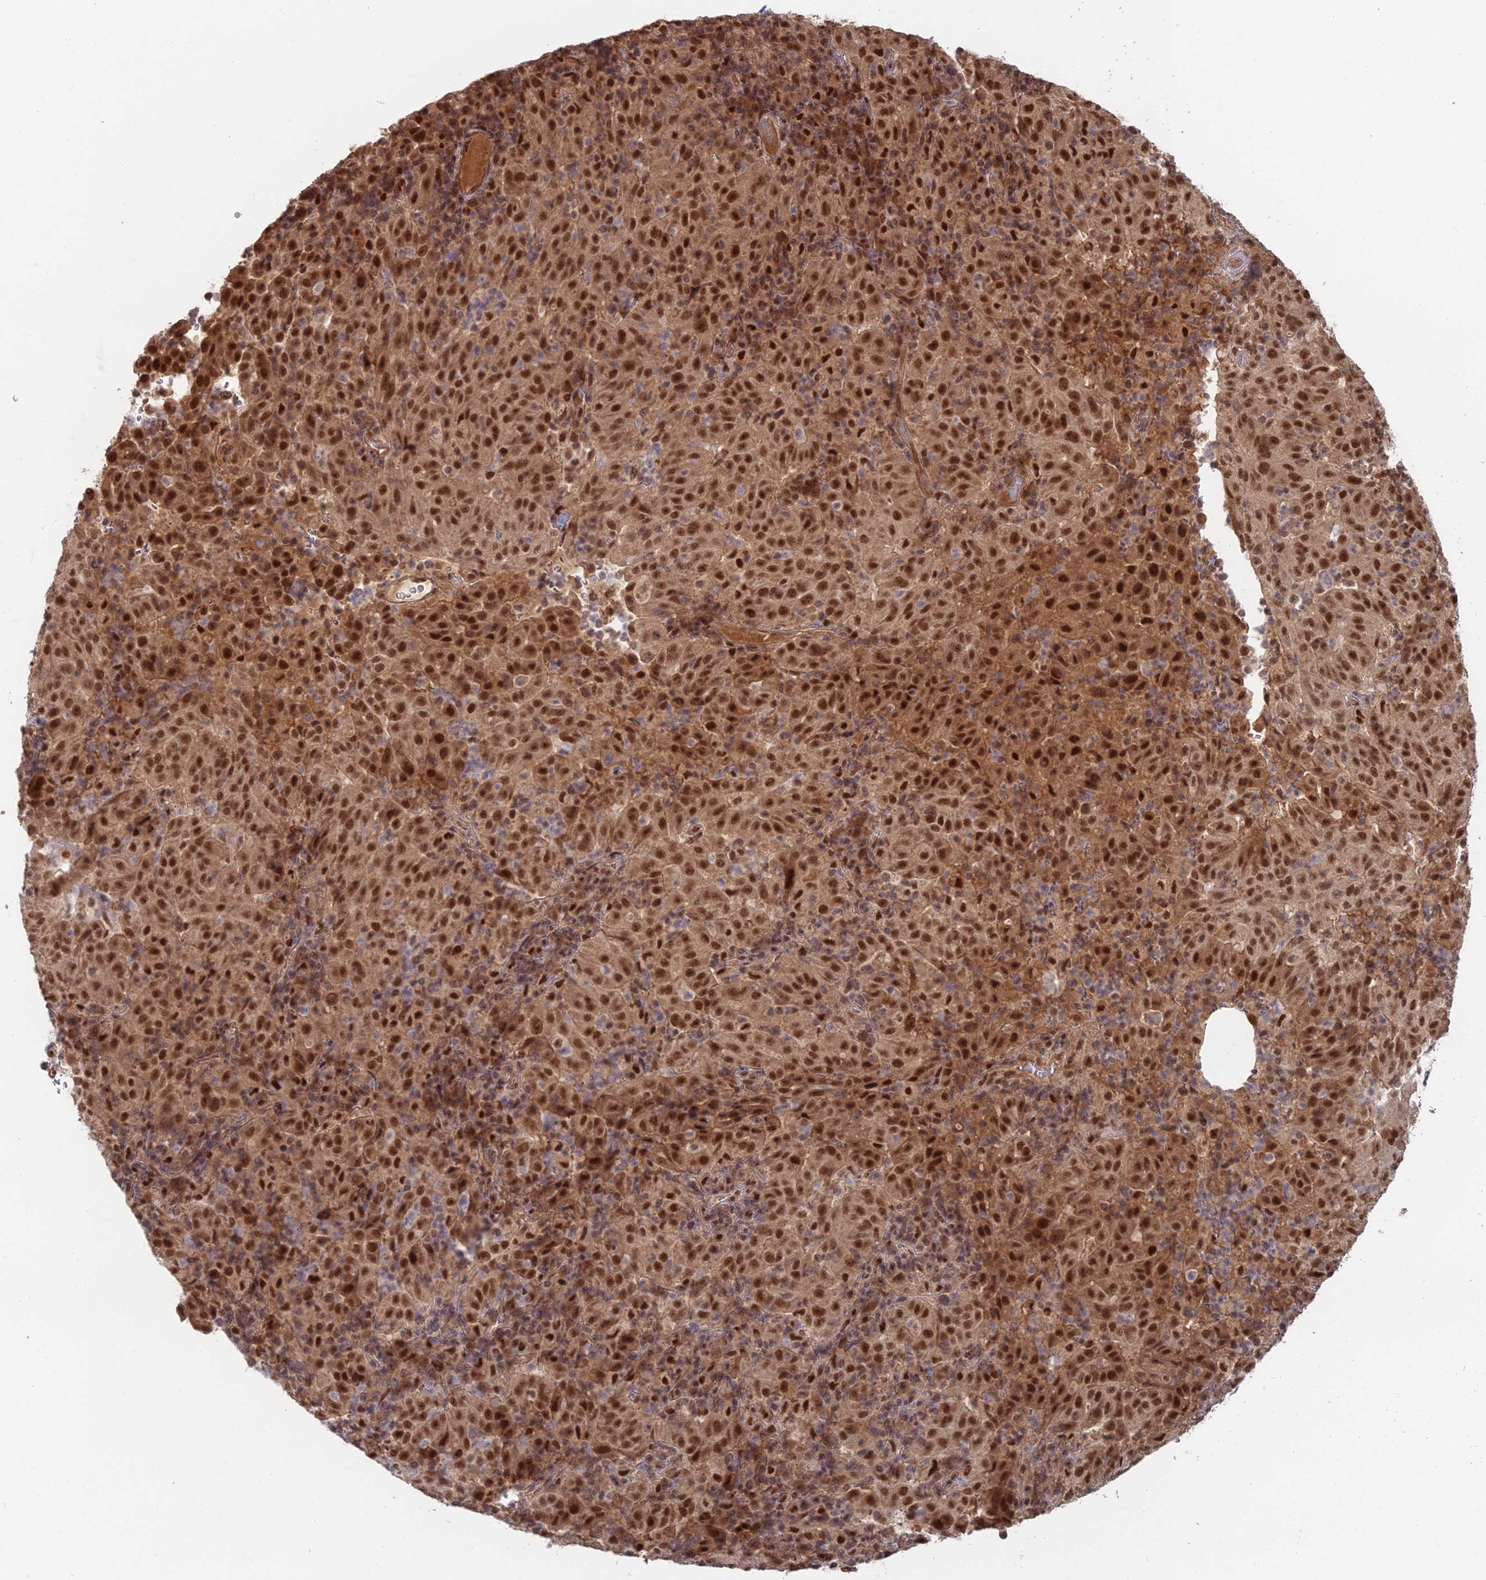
{"staining": {"intensity": "strong", "quantity": ">75%", "location": "cytoplasmic/membranous,nuclear"}, "tissue": "pancreatic cancer", "cell_type": "Tumor cells", "image_type": "cancer", "snomed": [{"axis": "morphology", "description": "Adenocarcinoma, NOS"}, {"axis": "topography", "description": "Pancreas"}], "caption": "DAB immunohistochemical staining of human pancreatic adenocarcinoma reveals strong cytoplasmic/membranous and nuclear protein staining in about >75% of tumor cells. Using DAB (3,3'-diaminobenzidine) (brown) and hematoxylin (blue) stains, captured at high magnification using brightfield microscopy.", "gene": "RANBP3", "patient": {"sex": "male", "age": 63}}